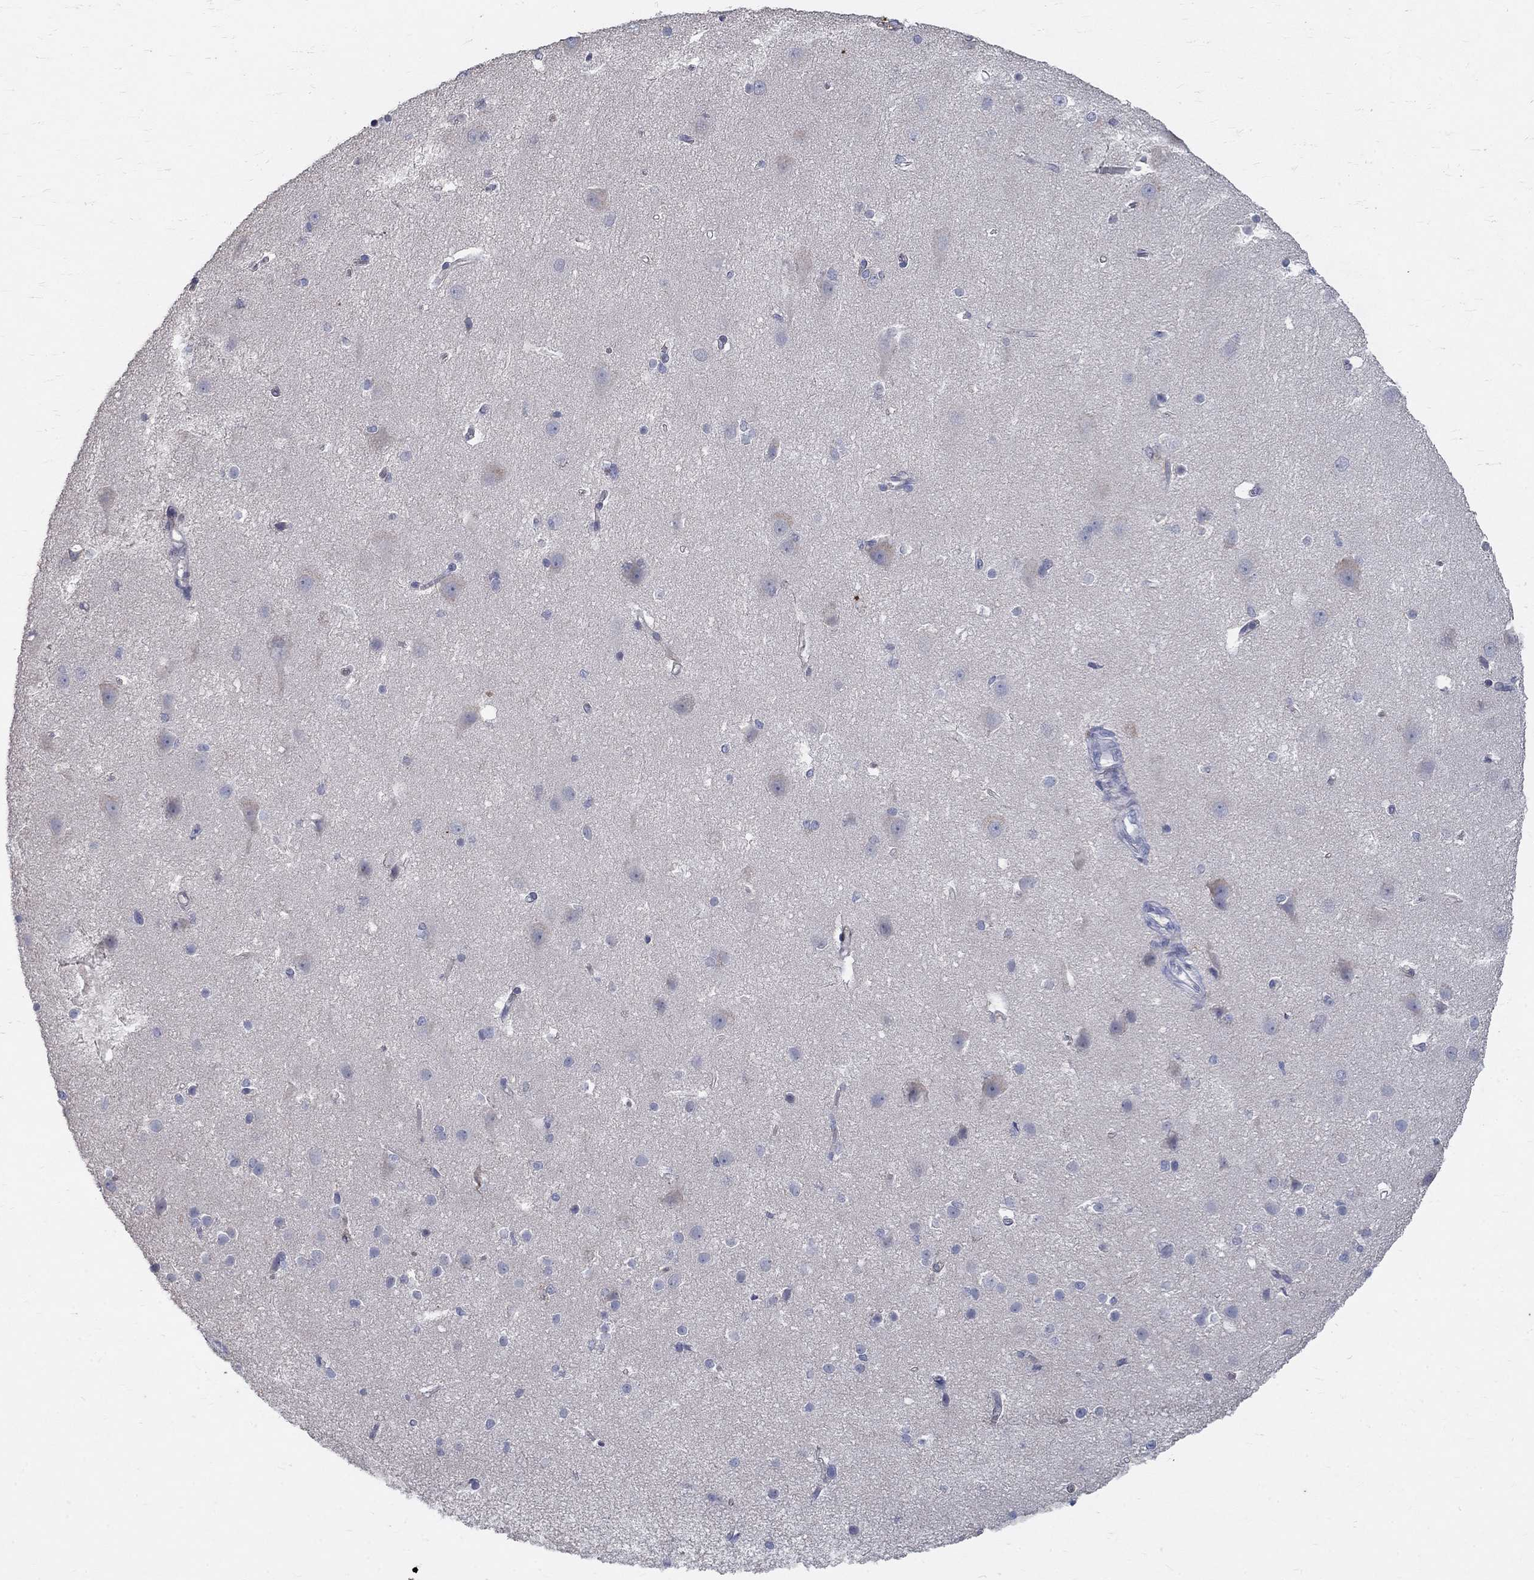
{"staining": {"intensity": "negative", "quantity": "none", "location": "none"}, "tissue": "cerebral cortex", "cell_type": "Endothelial cells", "image_type": "normal", "snomed": [{"axis": "morphology", "description": "Normal tissue, NOS"}, {"axis": "topography", "description": "Cerebral cortex"}], "caption": "A high-resolution photomicrograph shows immunohistochemistry (IHC) staining of benign cerebral cortex, which exhibits no significant staining in endothelial cells. (Brightfield microscopy of DAB (3,3'-diaminobenzidine) IHC at high magnification).", "gene": "PTH1R", "patient": {"sex": "male", "age": 37}}